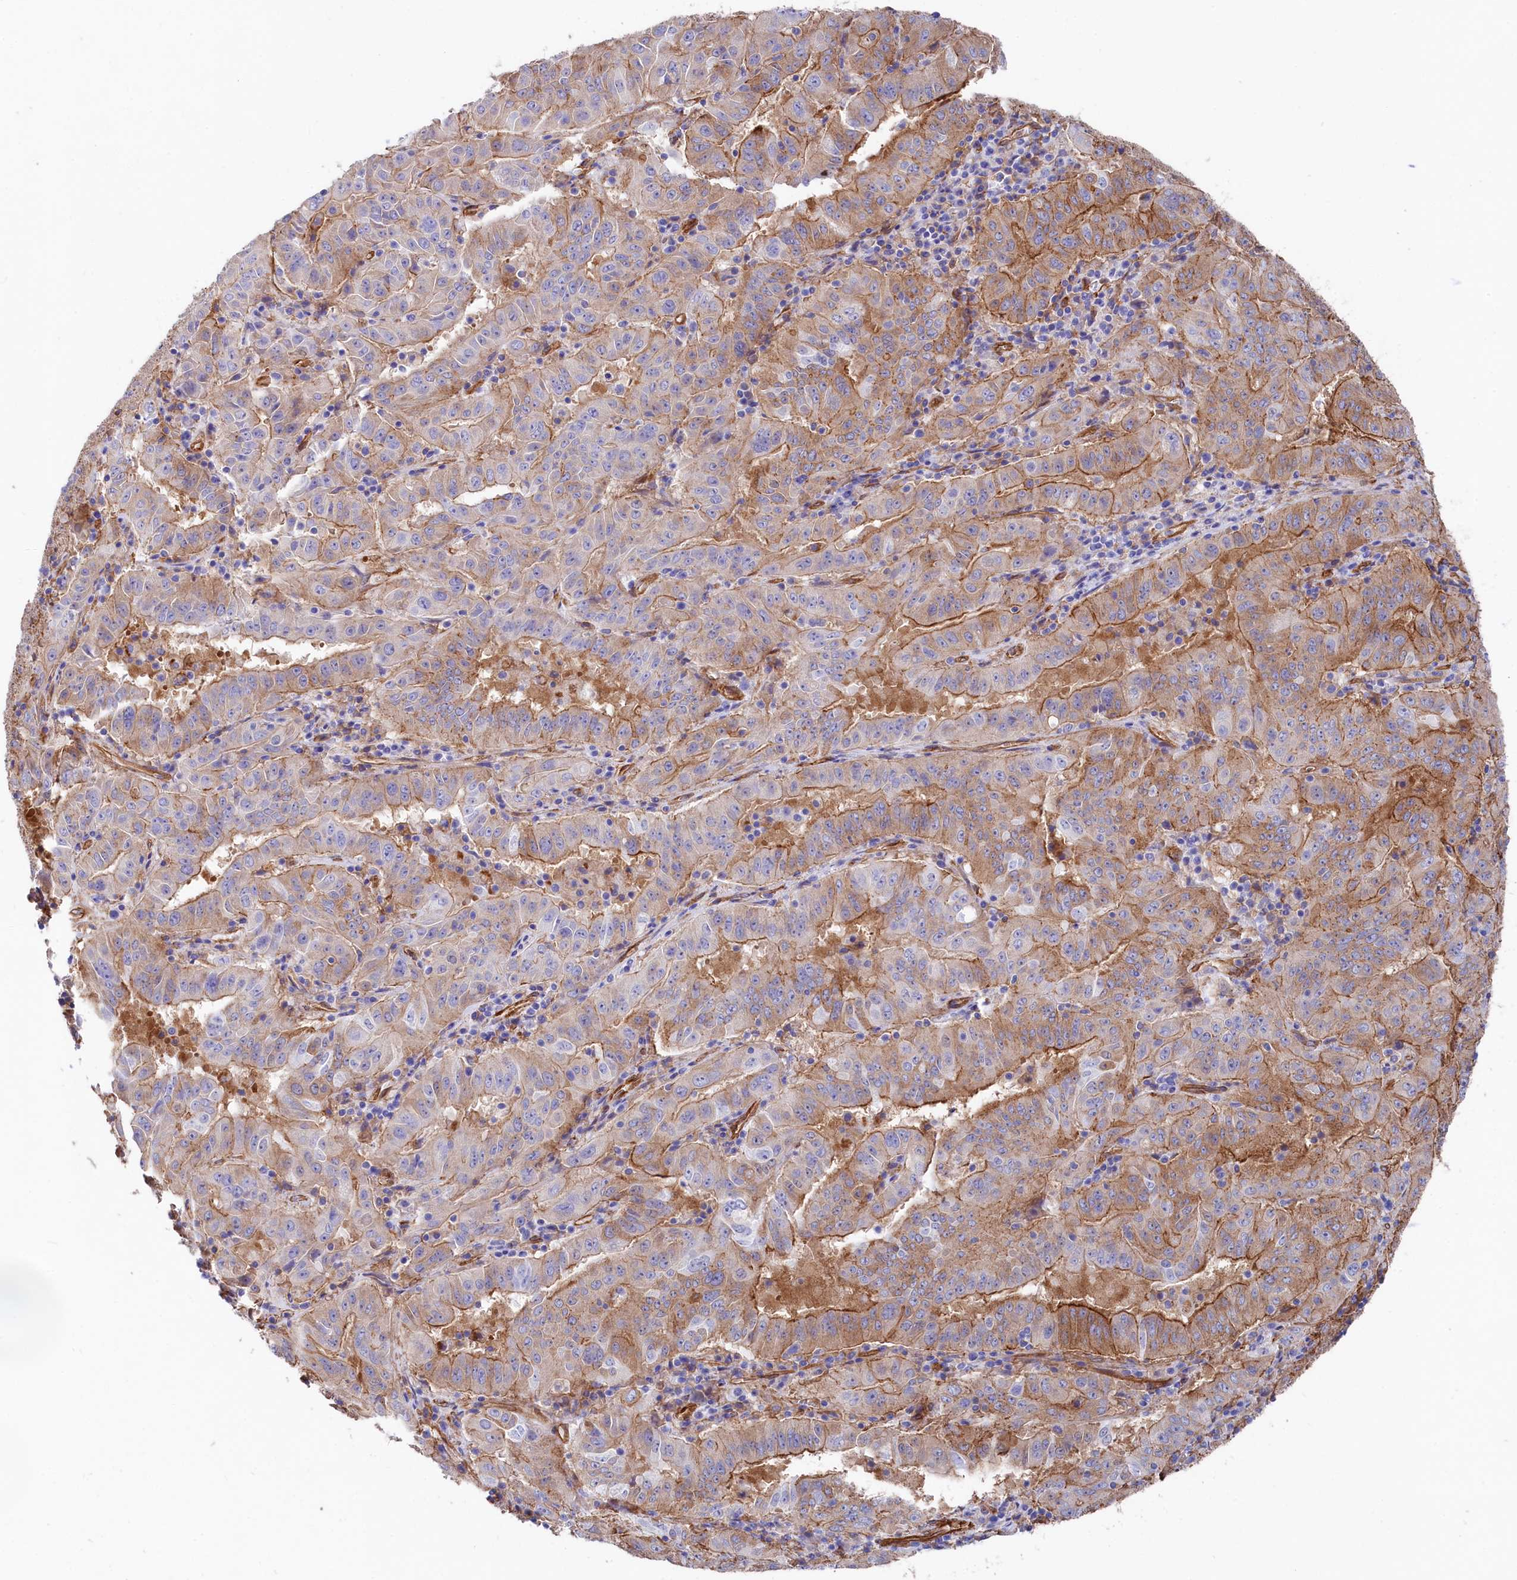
{"staining": {"intensity": "moderate", "quantity": ">75%", "location": "cytoplasmic/membranous"}, "tissue": "pancreatic cancer", "cell_type": "Tumor cells", "image_type": "cancer", "snomed": [{"axis": "morphology", "description": "Adenocarcinoma, NOS"}, {"axis": "topography", "description": "Pancreas"}], "caption": "Immunohistochemical staining of human pancreatic adenocarcinoma reveals moderate cytoplasmic/membranous protein expression in about >75% of tumor cells. (DAB IHC, brown staining for protein, blue staining for nuclei).", "gene": "TNKS1BP1", "patient": {"sex": "male", "age": 63}}